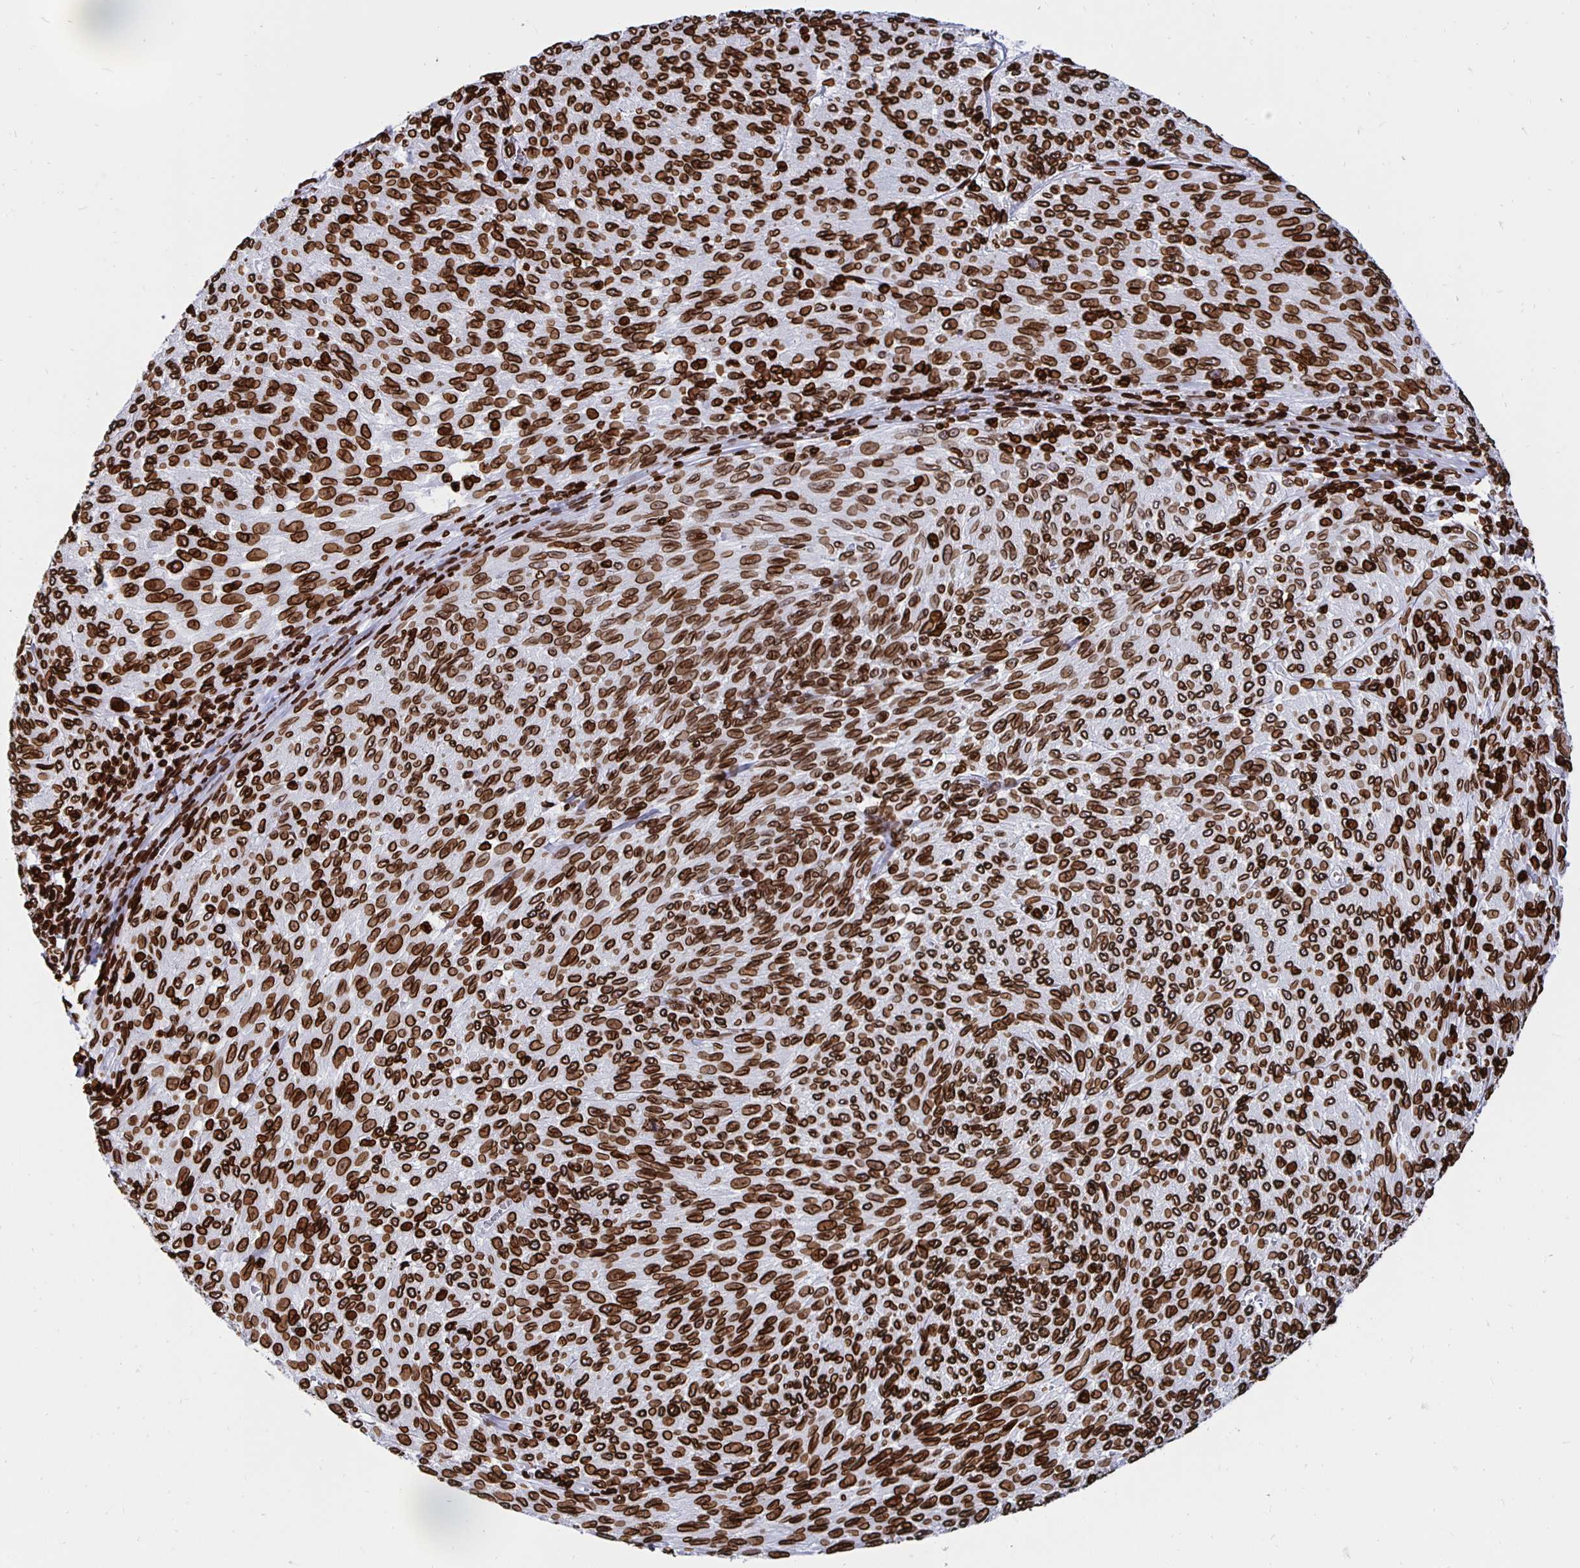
{"staining": {"intensity": "strong", "quantity": ">75%", "location": "cytoplasmic/membranous,nuclear"}, "tissue": "melanoma", "cell_type": "Tumor cells", "image_type": "cancer", "snomed": [{"axis": "morphology", "description": "Malignant melanoma, NOS"}, {"axis": "topography", "description": "Skin"}], "caption": "Tumor cells demonstrate strong cytoplasmic/membranous and nuclear expression in approximately >75% of cells in malignant melanoma. (IHC, brightfield microscopy, high magnification).", "gene": "LMNB1", "patient": {"sex": "male", "age": 85}}